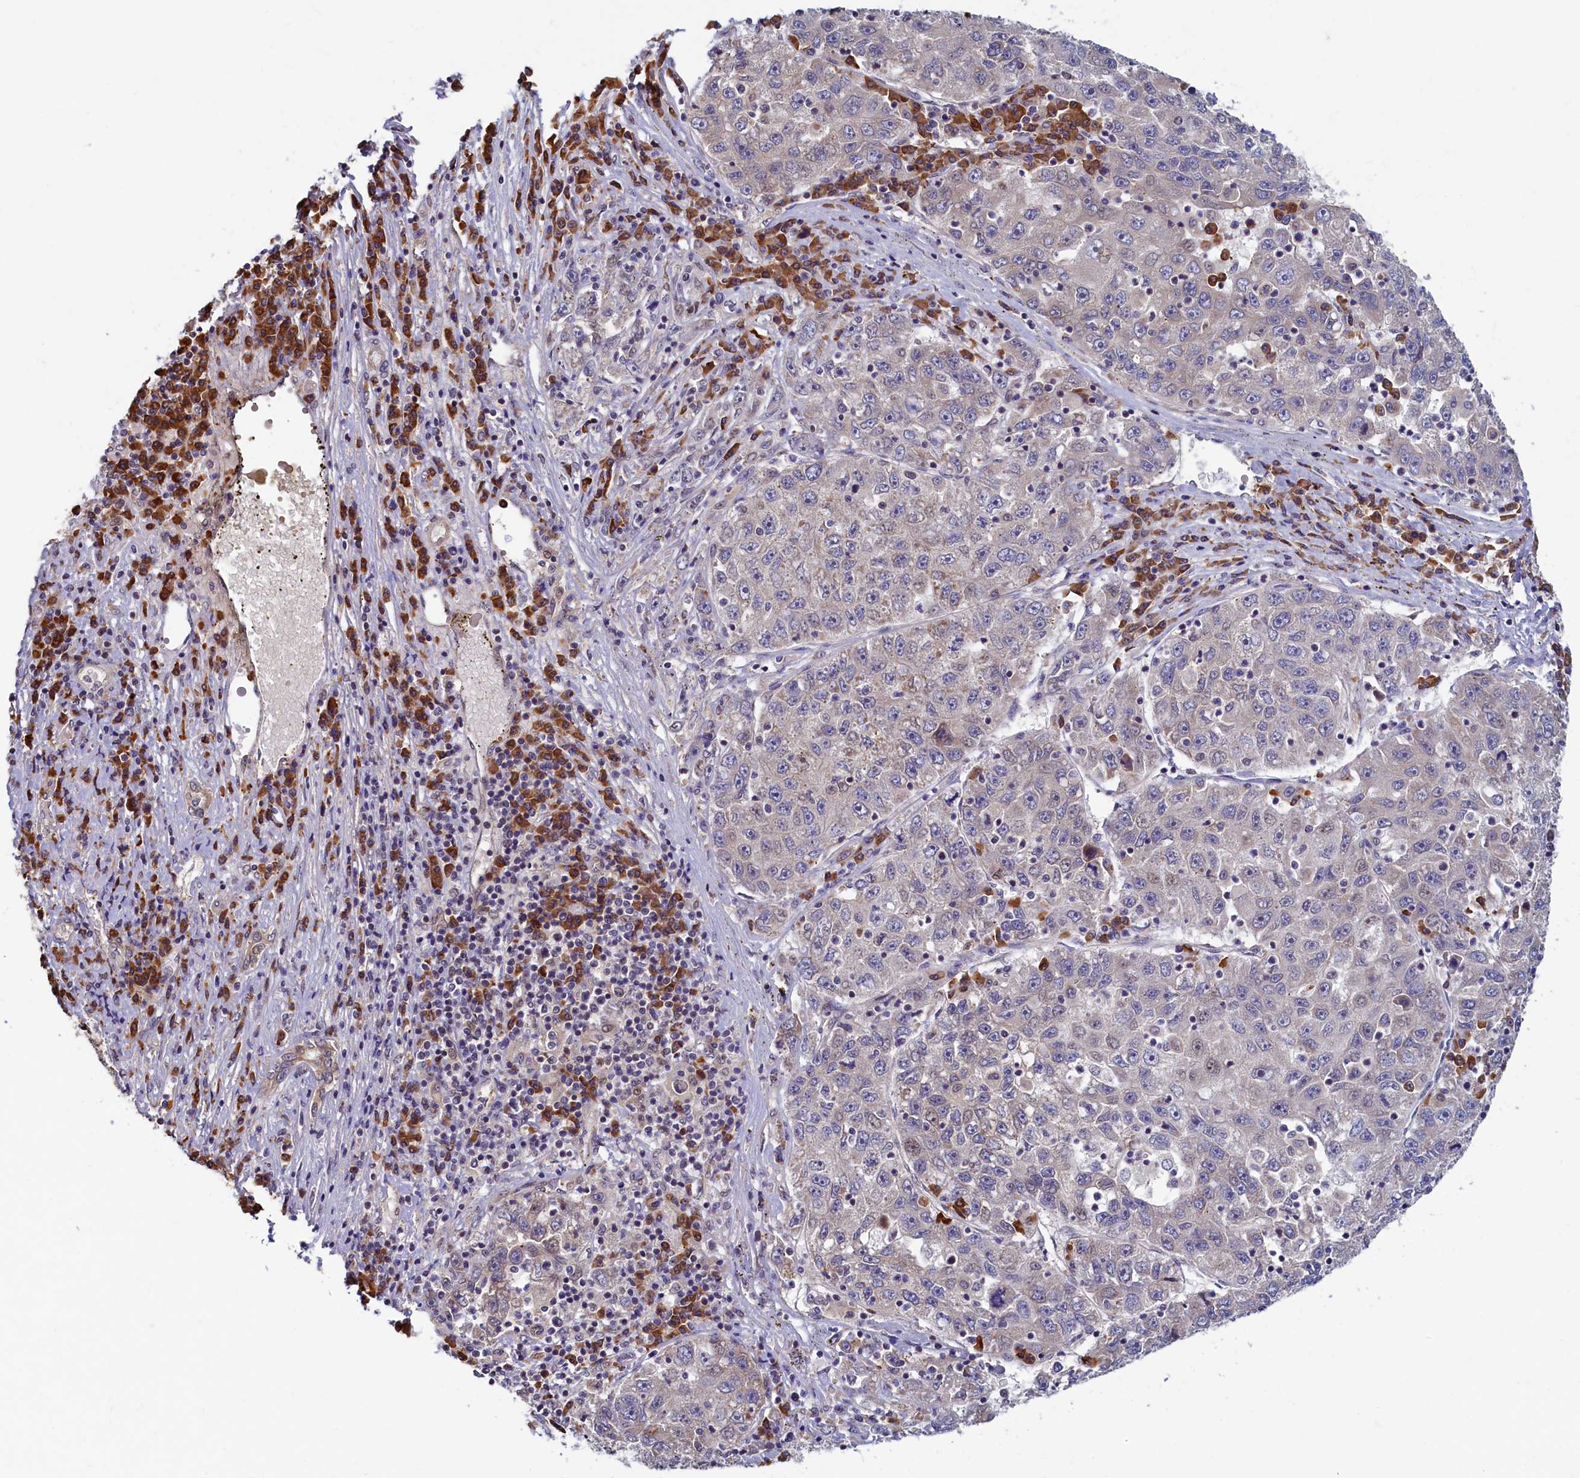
{"staining": {"intensity": "negative", "quantity": "none", "location": "none"}, "tissue": "liver cancer", "cell_type": "Tumor cells", "image_type": "cancer", "snomed": [{"axis": "morphology", "description": "Carcinoma, Hepatocellular, NOS"}, {"axis": "topography", "description": "Liver"}], "caption": "This is an immunohistochemistry micrograph of human liver cancer. There is no staining in tumor cells.", "gene": "SLC16A14", "patient": {"sex": "male", "age": 49}}